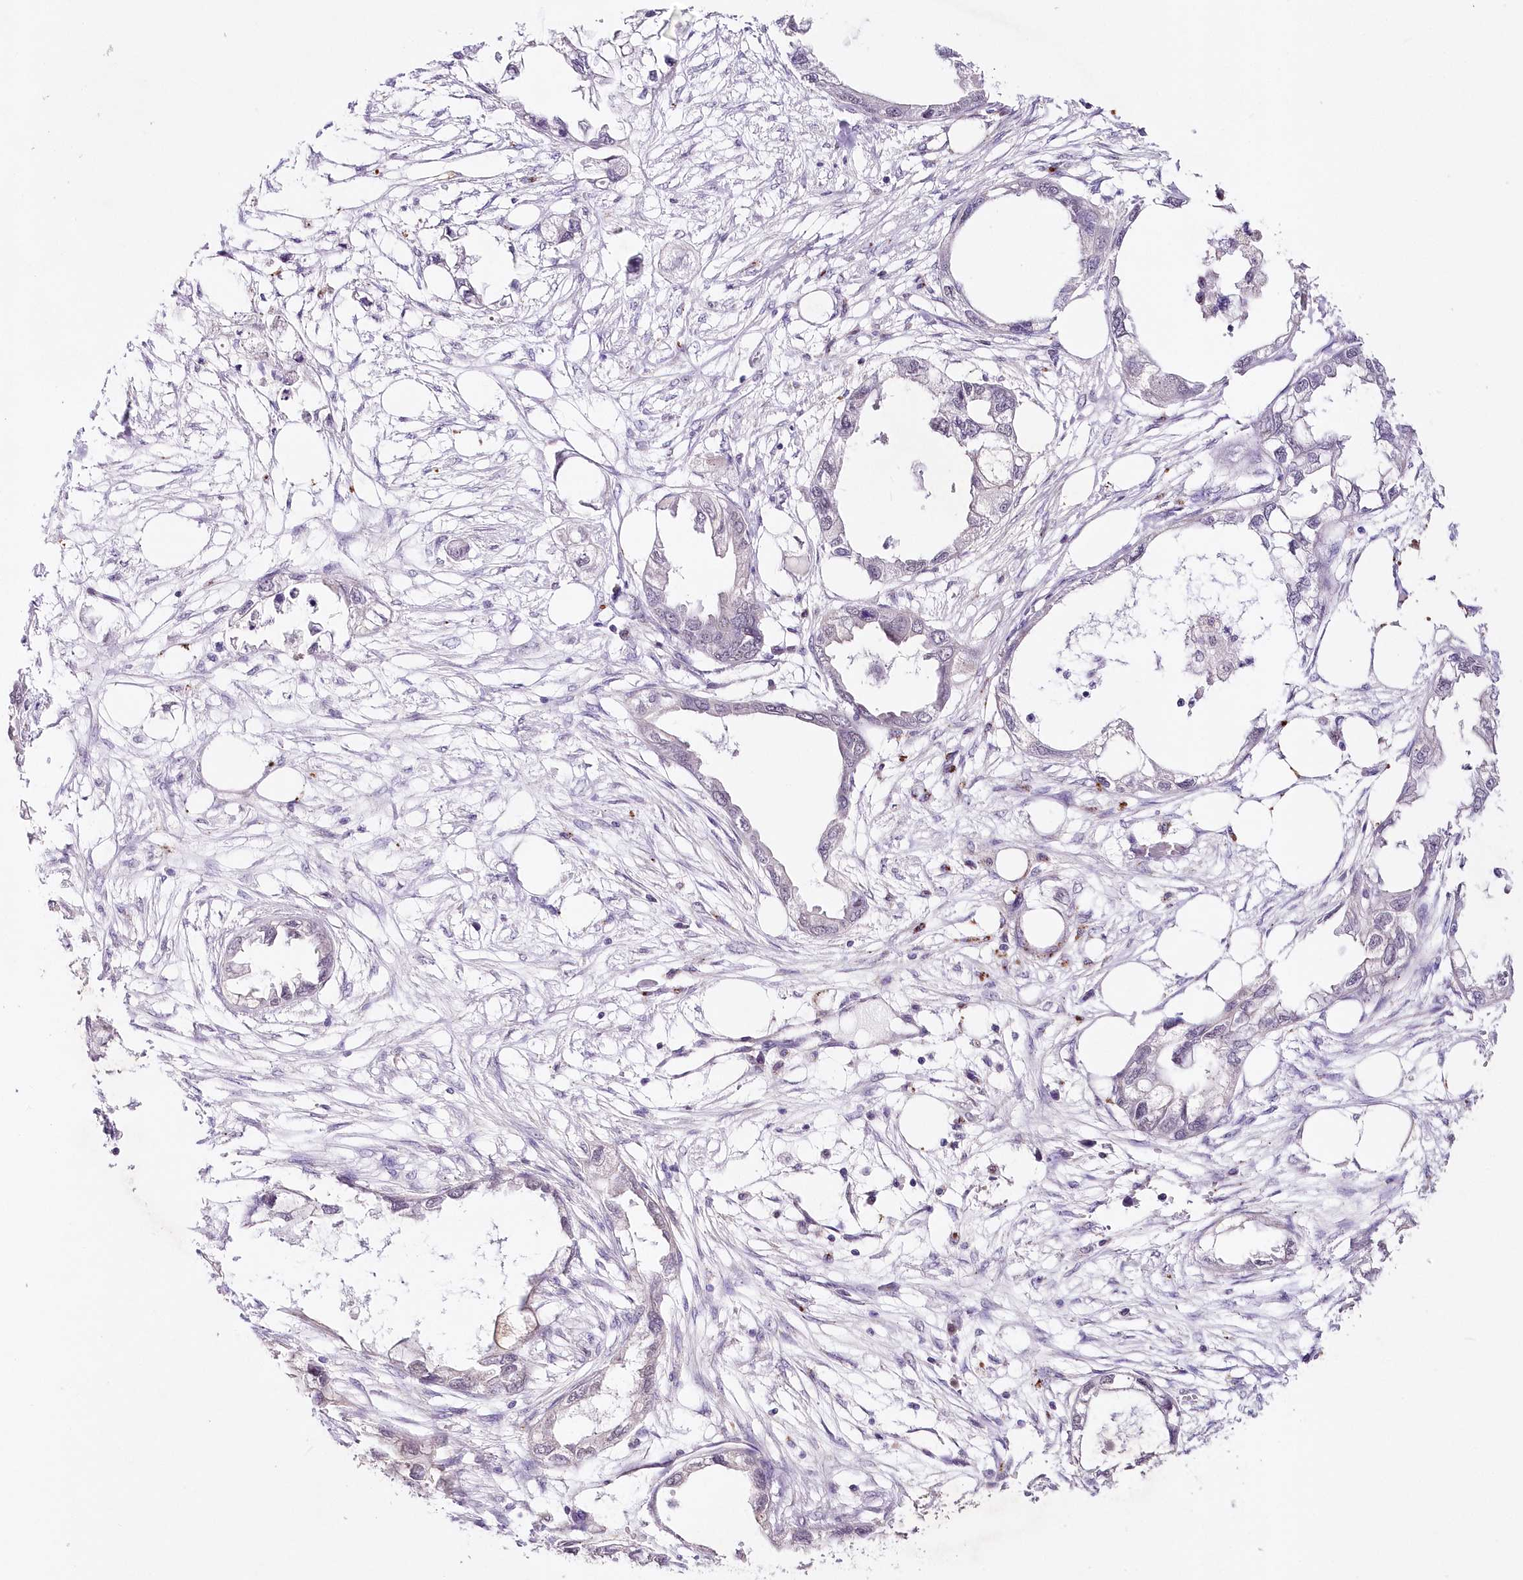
{"staining": {"intensity": "negative", "quantity": "none", "location": "none"}, "tissue": "endometrial cancer", "cell_type": "Tumor cells", "image_type": "cancer", "snomed": [{"axis": "morphology", "description": "Adenocarcinoma, NOS"}, {"axis": "morphology", "description": "Adenocarcinoma, metastatic, NOS"}, {"axis": "topography", "description": "Adipose tissue"}, {"axis": "topography", "description": "Endometrium"}], "caption": "Tumor cells are negative for brown protein staining in endometrial cancer.", "gene": "RBM27", "patient": {"sex": "female", "age": 67}}